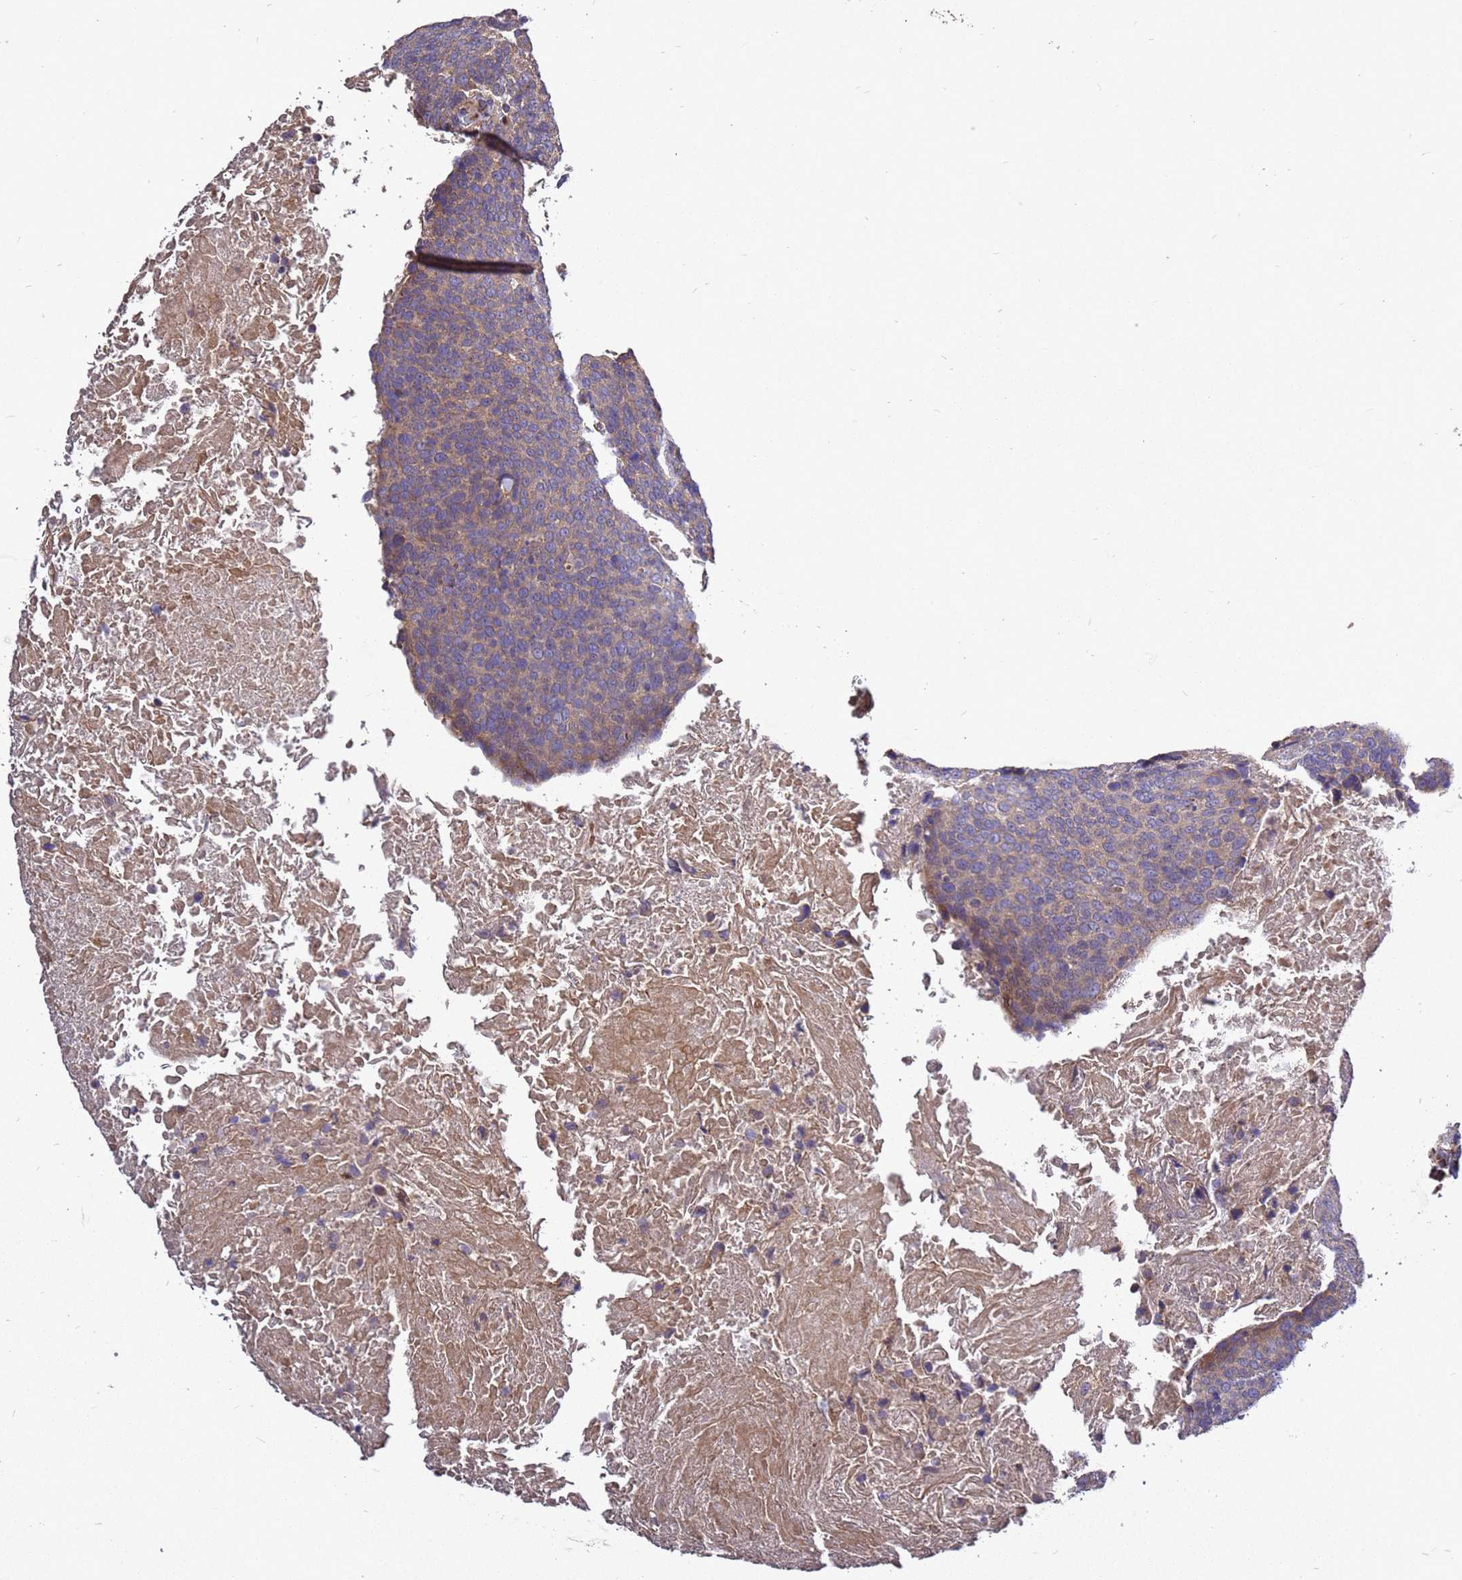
{"staining": {"intensity": "weak", "quantity": ">75%", "location": "cytoplasmic/membranous"}, "tissue": "head and neck cancer", "cell_type": "Tumor cells", "image_type": "cancer", "snomed": [{"axis": "morphology", "description": "Squamous cell carcinoma, NOS"}, {"axis": "morphology", "description": "Squamous cell carcinoma, metastatic, NOS"}, {"axis": "topography", "description": "Lymph node"}, {"axis": "topography", "description": "Head-Neck"}], "caption": "Head and neck cancer (squamous cell carcinoma) stained with a brown dye exhibits weak cytoplasmic/membranous positive staining in about >75% of tumor cells.", "gene": "RSPRY1", "patient": {"sex": "male", "age": 62}}